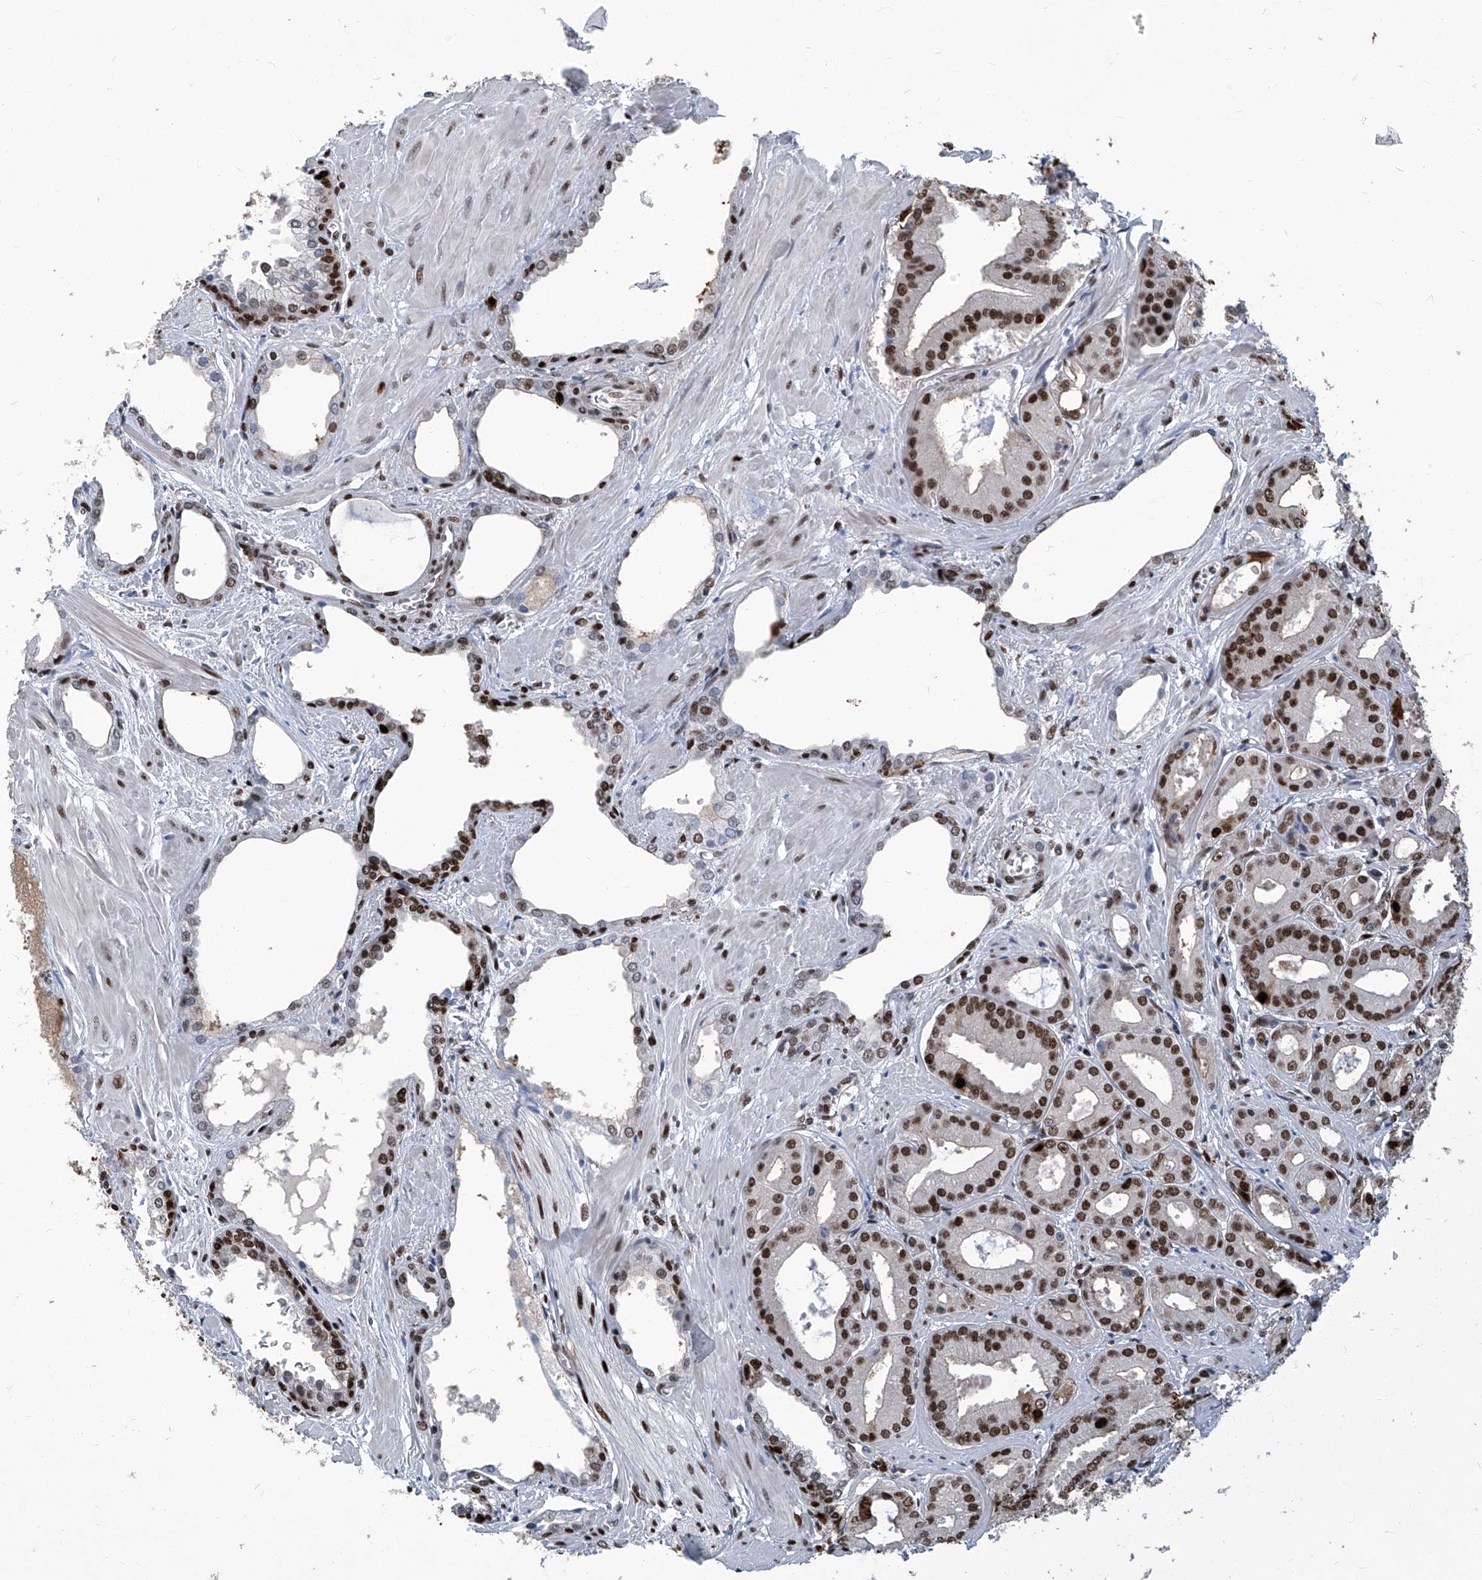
{"staining": {"intensity": "strong", "quantity": "25%-75%", "location": "nuclear"}, "tissue": "prostate cancer", "cell_type": "Tumor cells", "image_type": "cancer", "snomed": [{"axis": "morphology", "description": "Adenocarcinoma, Low grade"}, {"axis": "topography", "description": "Prostate"}], "caption": "An image of human prostate adenocarcinoma (low-grade) stained for a protein displays strong nuclear brown staining in tumor cells.", "gene": "PCNA", "patient": {"sex": "male", "age": 67}}